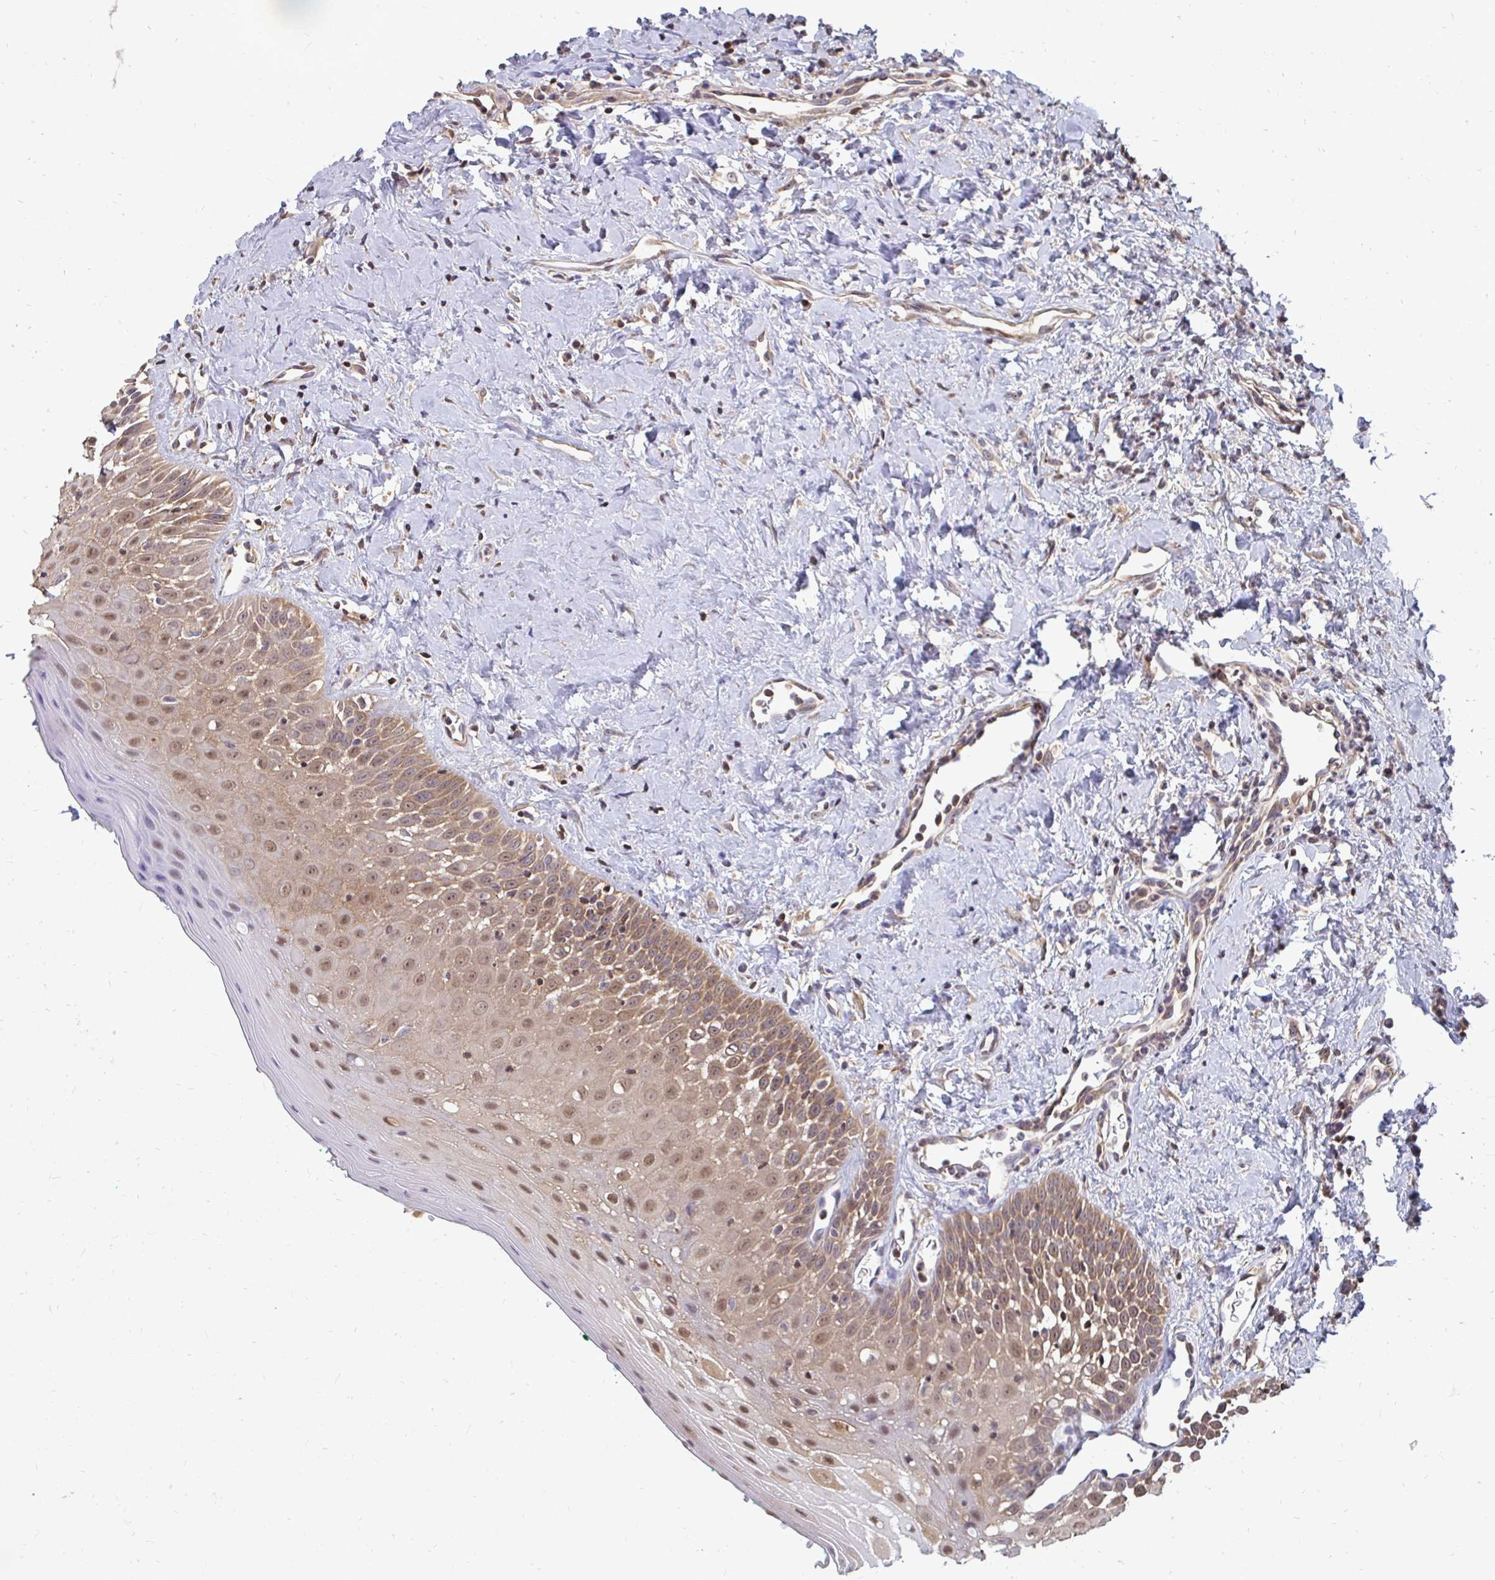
{"staining": {"intensity": "moderate", "quantity": ">75%", "location": "cytoplasmic/membranous,nuclear"}, "tissue": "oral mucosa", "cell_type": "Squamous epithelial cells", "image_type": "normal", "snomed": [{"axis": "morphology", "description": "Normal tissue, NOS"}, {"axis": "topography", "description": "Oral tissue"}], "caption": "Squamous epithelial cells reveal medium levels of moderate cytoplasmic/membranous,nuclear positivity in approximately >75% of cells in normal oral mucosa. (brown staining indicates protein expression, while blue staining denotes nuclei).", "gene": "DNAJA2", "patient": {"sex": "female", "age": 70}}